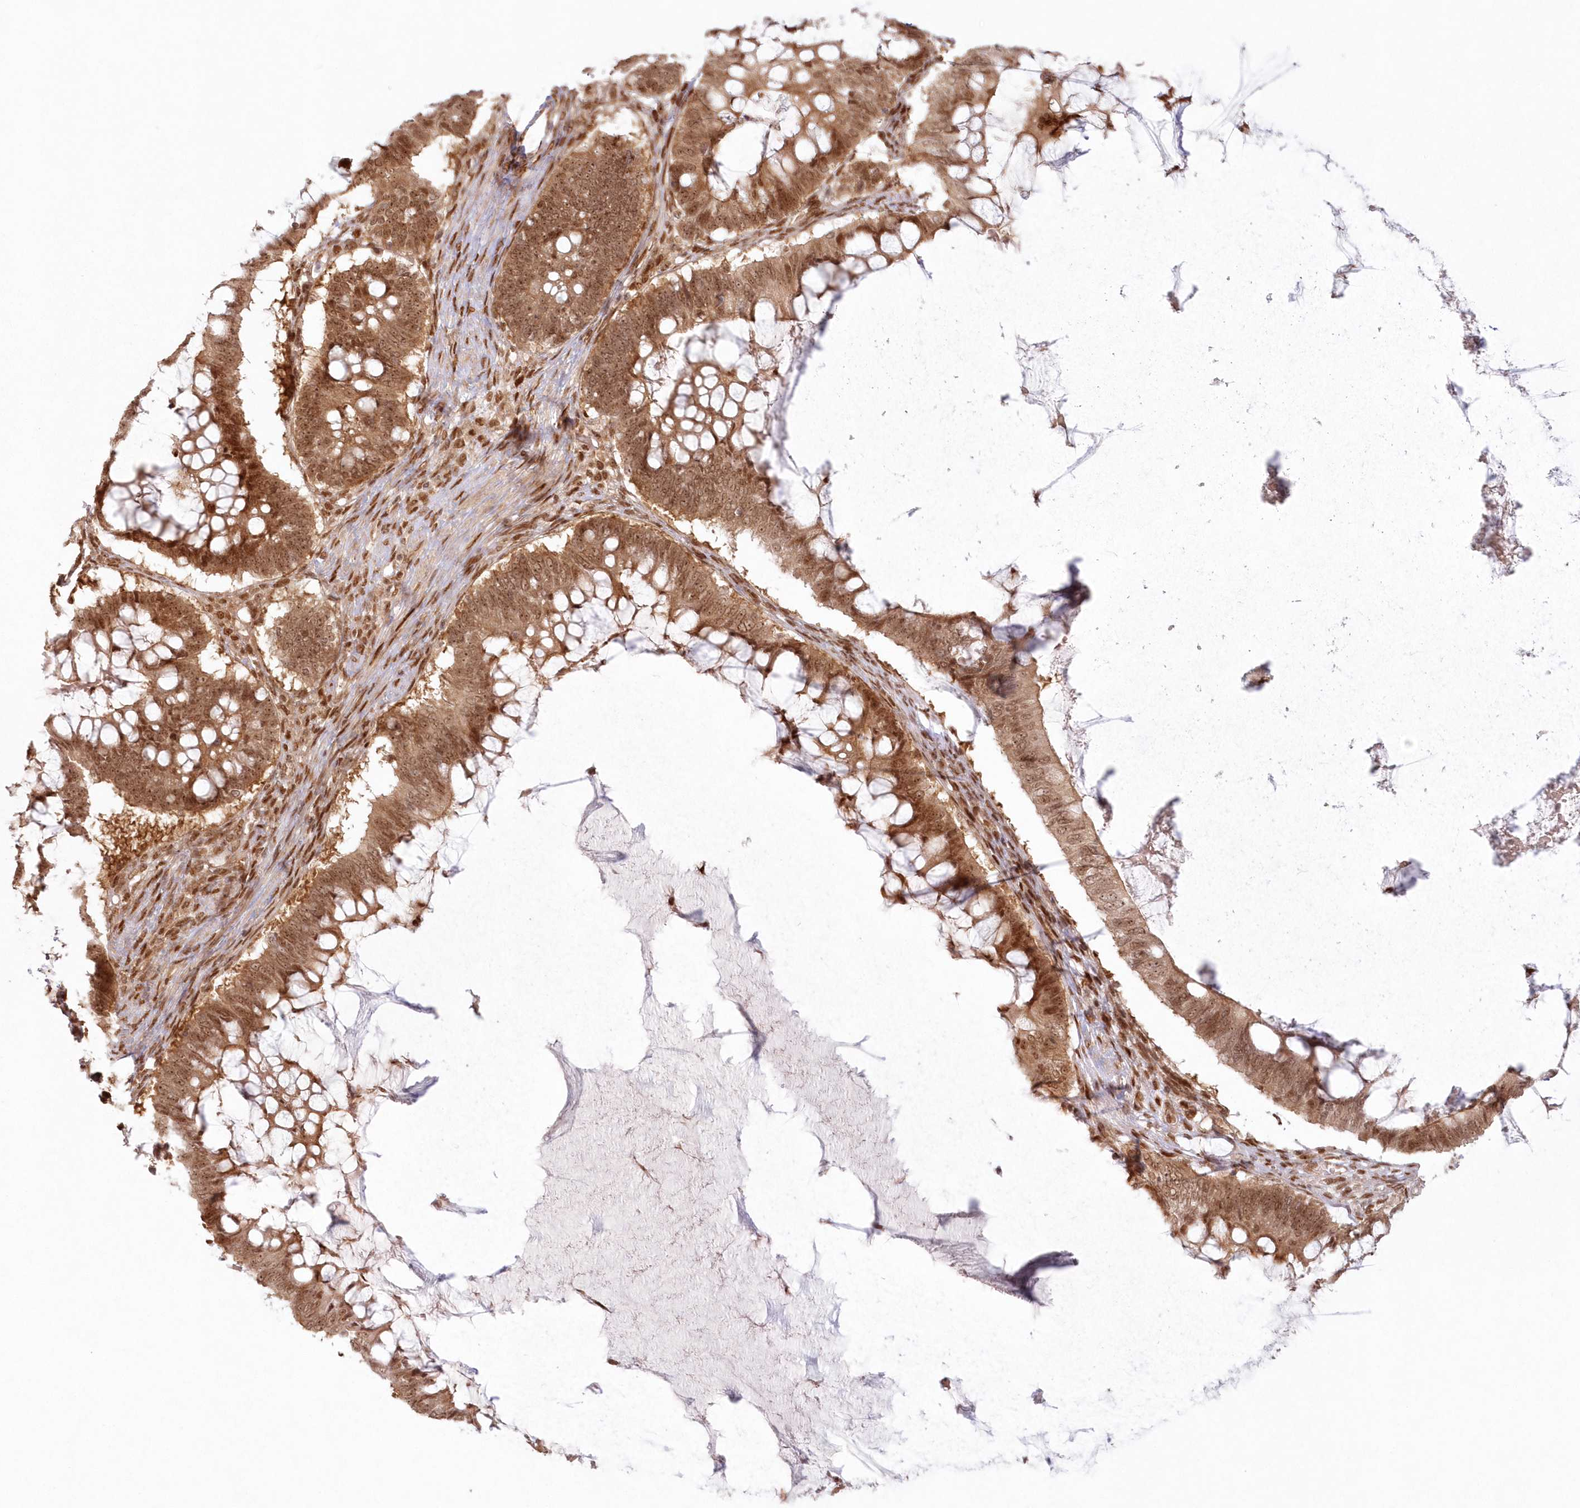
{"staining": {"intensity": "moderate", "quantity": ">75%", "location": "cytoplasmic/membranous,nuclear"}, "tissue": "ovarian cancer", "cell_type": "Tumor cells", "image_type": "cancer", "snomed": [{"axis": "morphology", "description": "Cystadenocarcinoma, mucinous, NOS"}, {"axis": "topography", "description": "Ovary"}], "caption": "This photomicrograph shows immunohistochemistry staining of human mucinous cystadenocarcinoma (ovarian), with medium moderate cytoplasmic/membranous and nuclear expression in approximately >75% of tumor cells.", "gene": "TOGARAM2", "patient": {"sex": "female", "age": 61}}